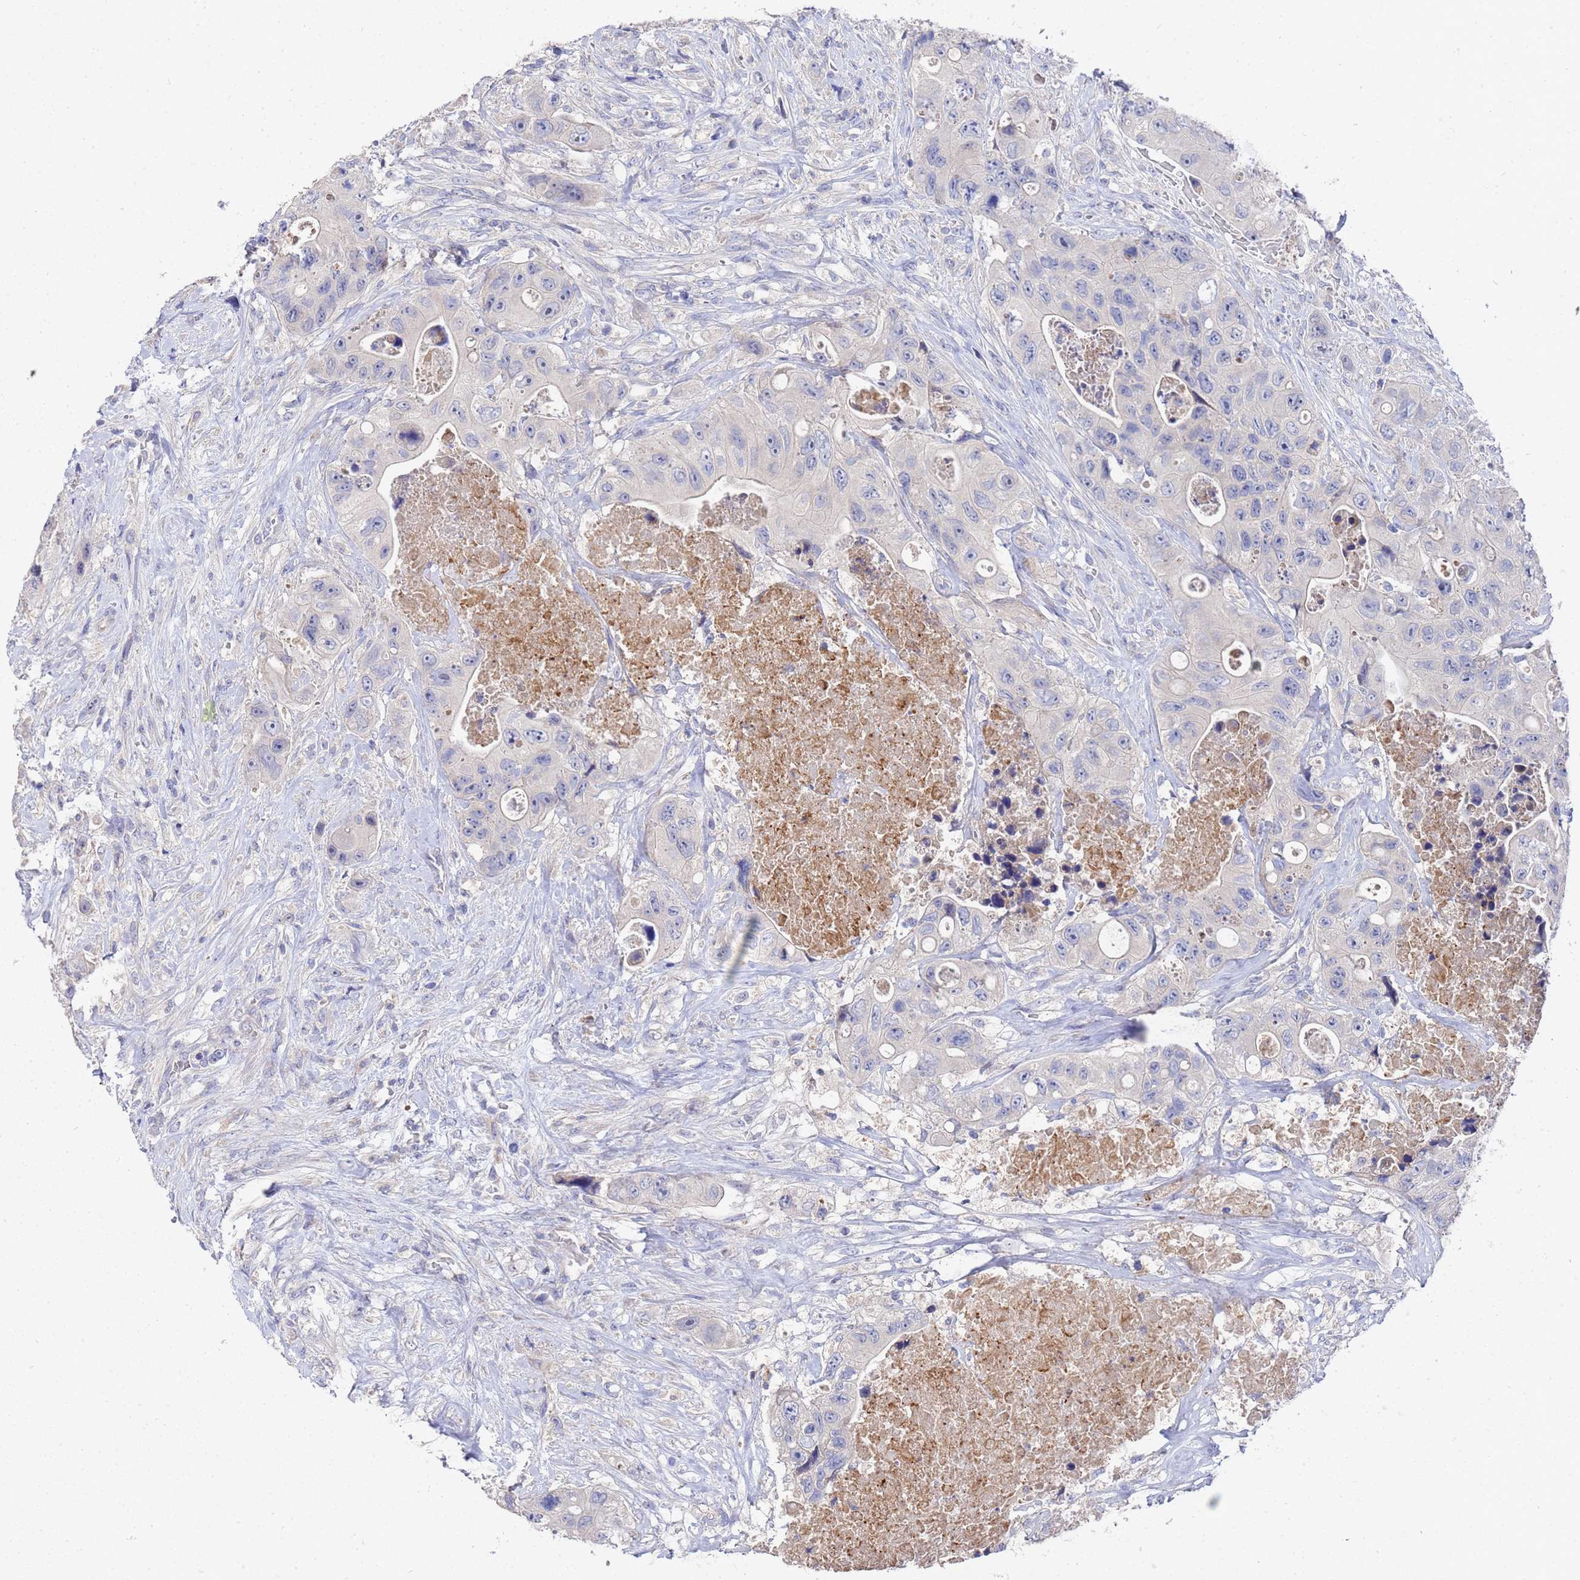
{"staining": {"intensity": "negative", "quantity": "none", "location": "none"}, "tissue": "colorectal cancer", "cell_type": "Tumor cells", "image_type": "cancer", "snomed": [{"axis": "morphology", "description": "Adenocarcinoma, NOS"}, {"axis": "topography", "description": "Colon"}], "caption": "Tumor cells are negative for brown protein staining in colorectal cancer (adenocarcinoma).", "gene": "TCP10L", "patient": {"sex": "female", "age": 46}}